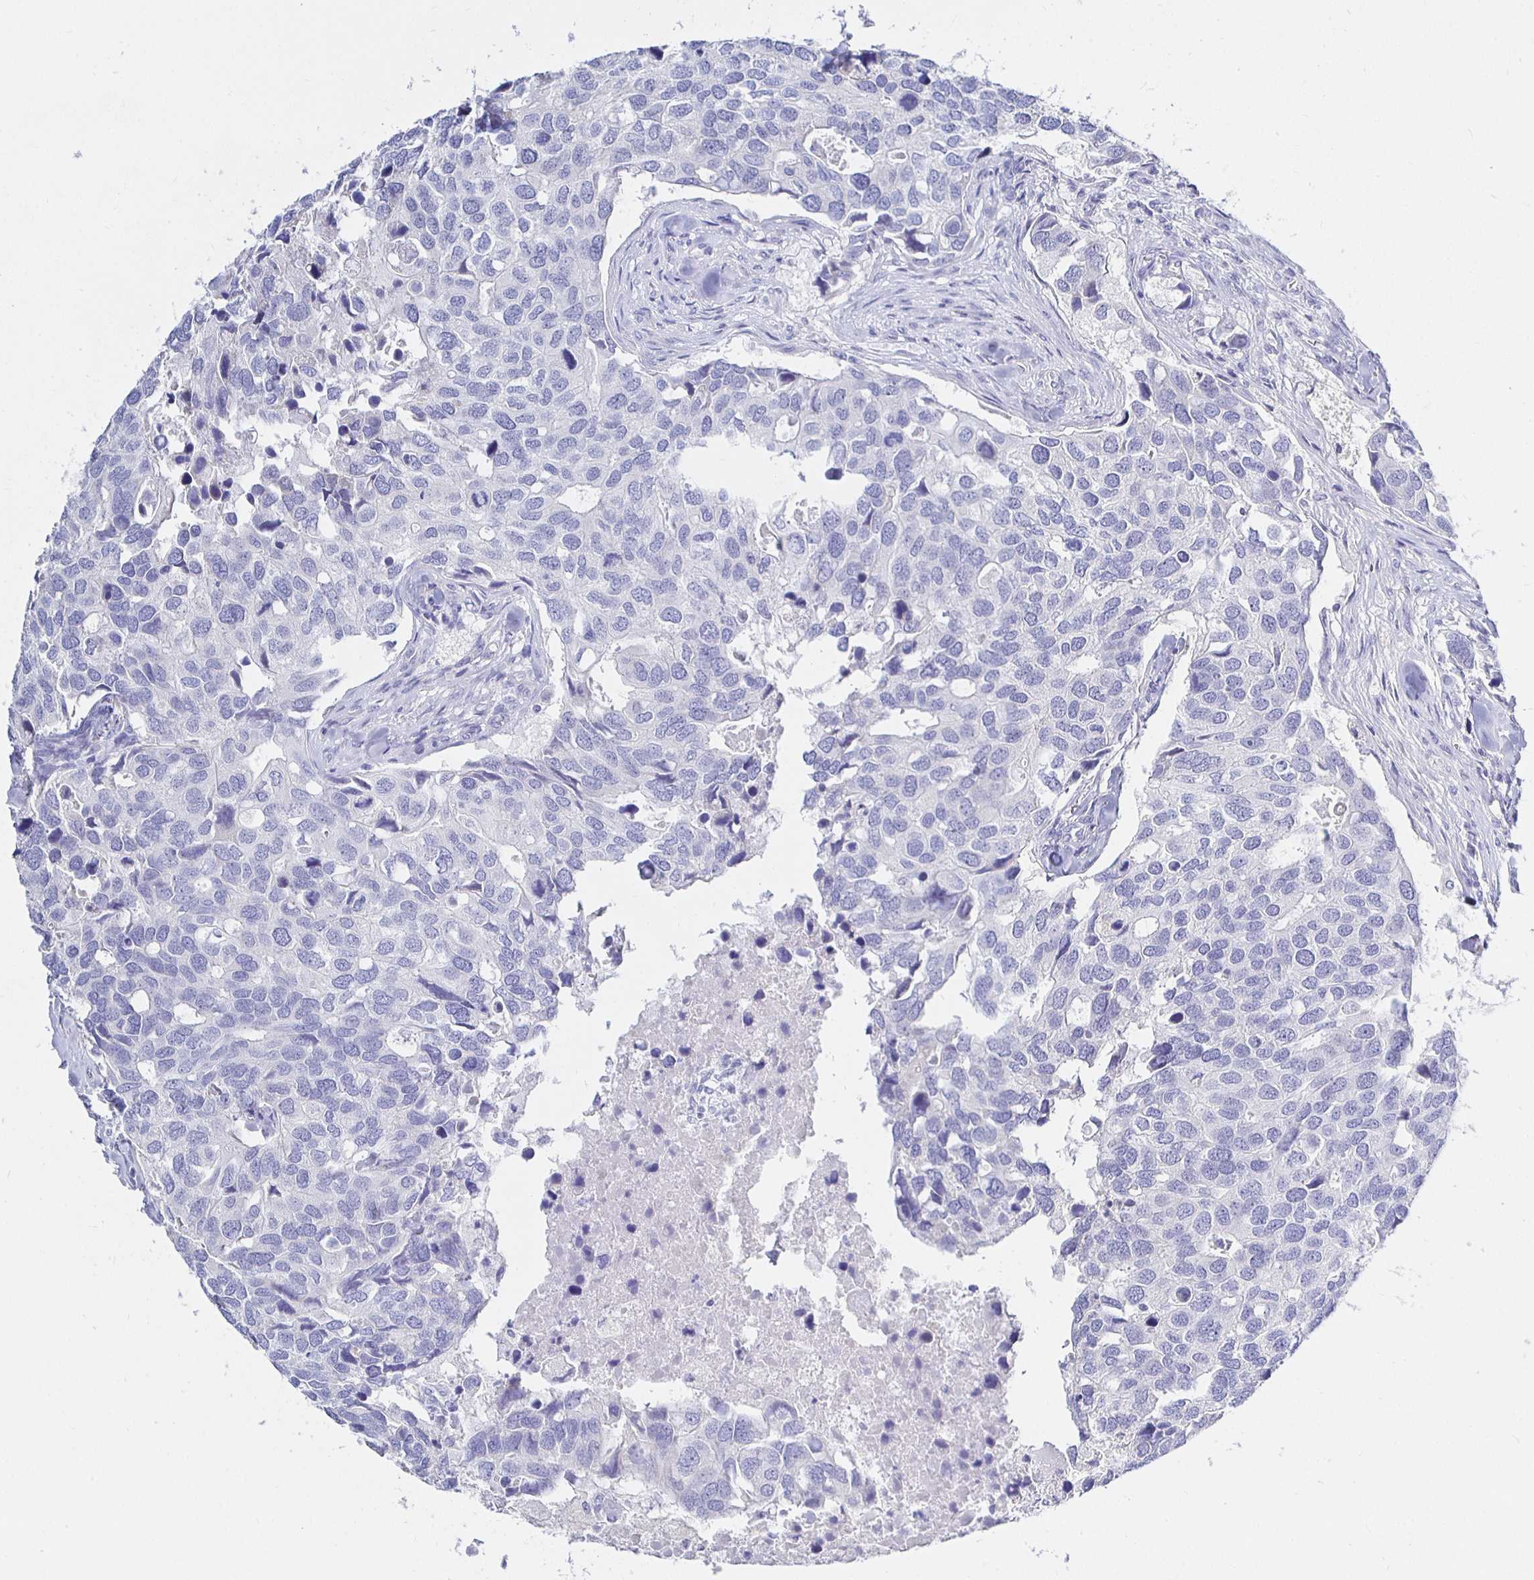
{"staining": {"intensity": "negative", "quantity": "none", "location": "none"}, "tissue": "breast cancer", "cell_type": "Tumor cells", "image_type": "cancer", "snomed": [{"axis": "morphology", "description": "Duct carcinoma"}, {"axis": "topography", "description": "Breast"}], "caption": "Immunohistochemistry micrograph of neoplastic tissue: breast cancer (intraductal carcinoma) stained with DAB (3,3'-diaminobenzidine) displays no significant protein expression in tumor cells.", "gene": "UMOD", "patient": {"sex": "female", "age": 83}}